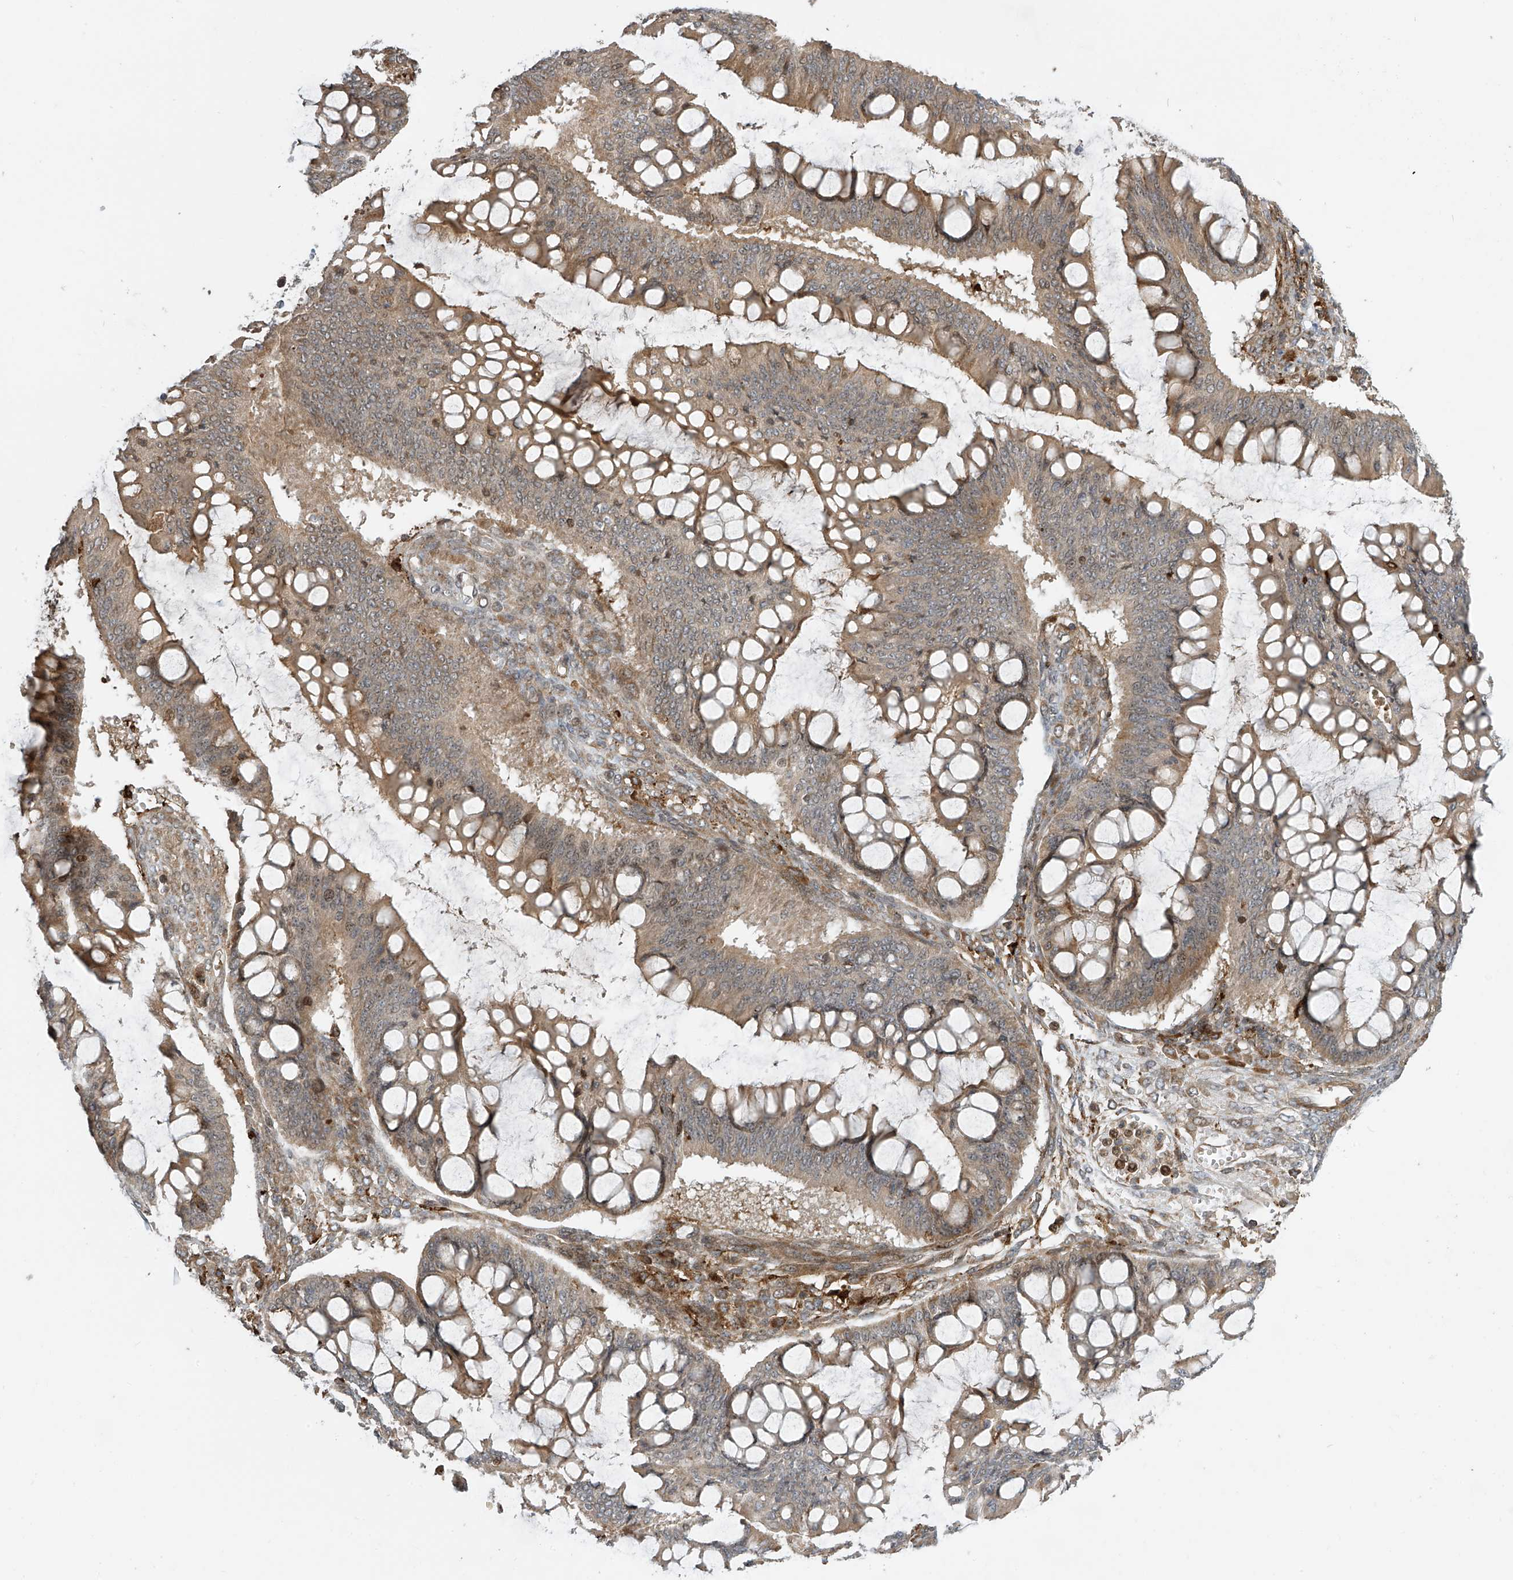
{"staining": {"intensity": "moderate", "quantity": ">75%", "location": "cytoplasmic/membranous"}, "tissue": "ovarian cancer", "cell_type": "Tumor cells", "image_type": "cancer", "snomed": [{"axis": "morphology", "description": "Cystadenocarcinoma, mucinous, NOS"}, {"axis": "topography", "description": "Ovary"}], "caption": "Immunohistochemistry (IHC) staining of ovarian mucinous cystadenocarcinoma, which demonstrates medium levels of moderate cytoplasmic/membranous positivity in about >75% of tumor cells indicating moderate cytoplasmic/membranous protein positivity. The staining was performed using DAB (brown) for protein detection and nuclei were counterstained in hematoxylin (blue).", "gene": "ATAD2B", "patient": {"sex": "female", "age": 73}}